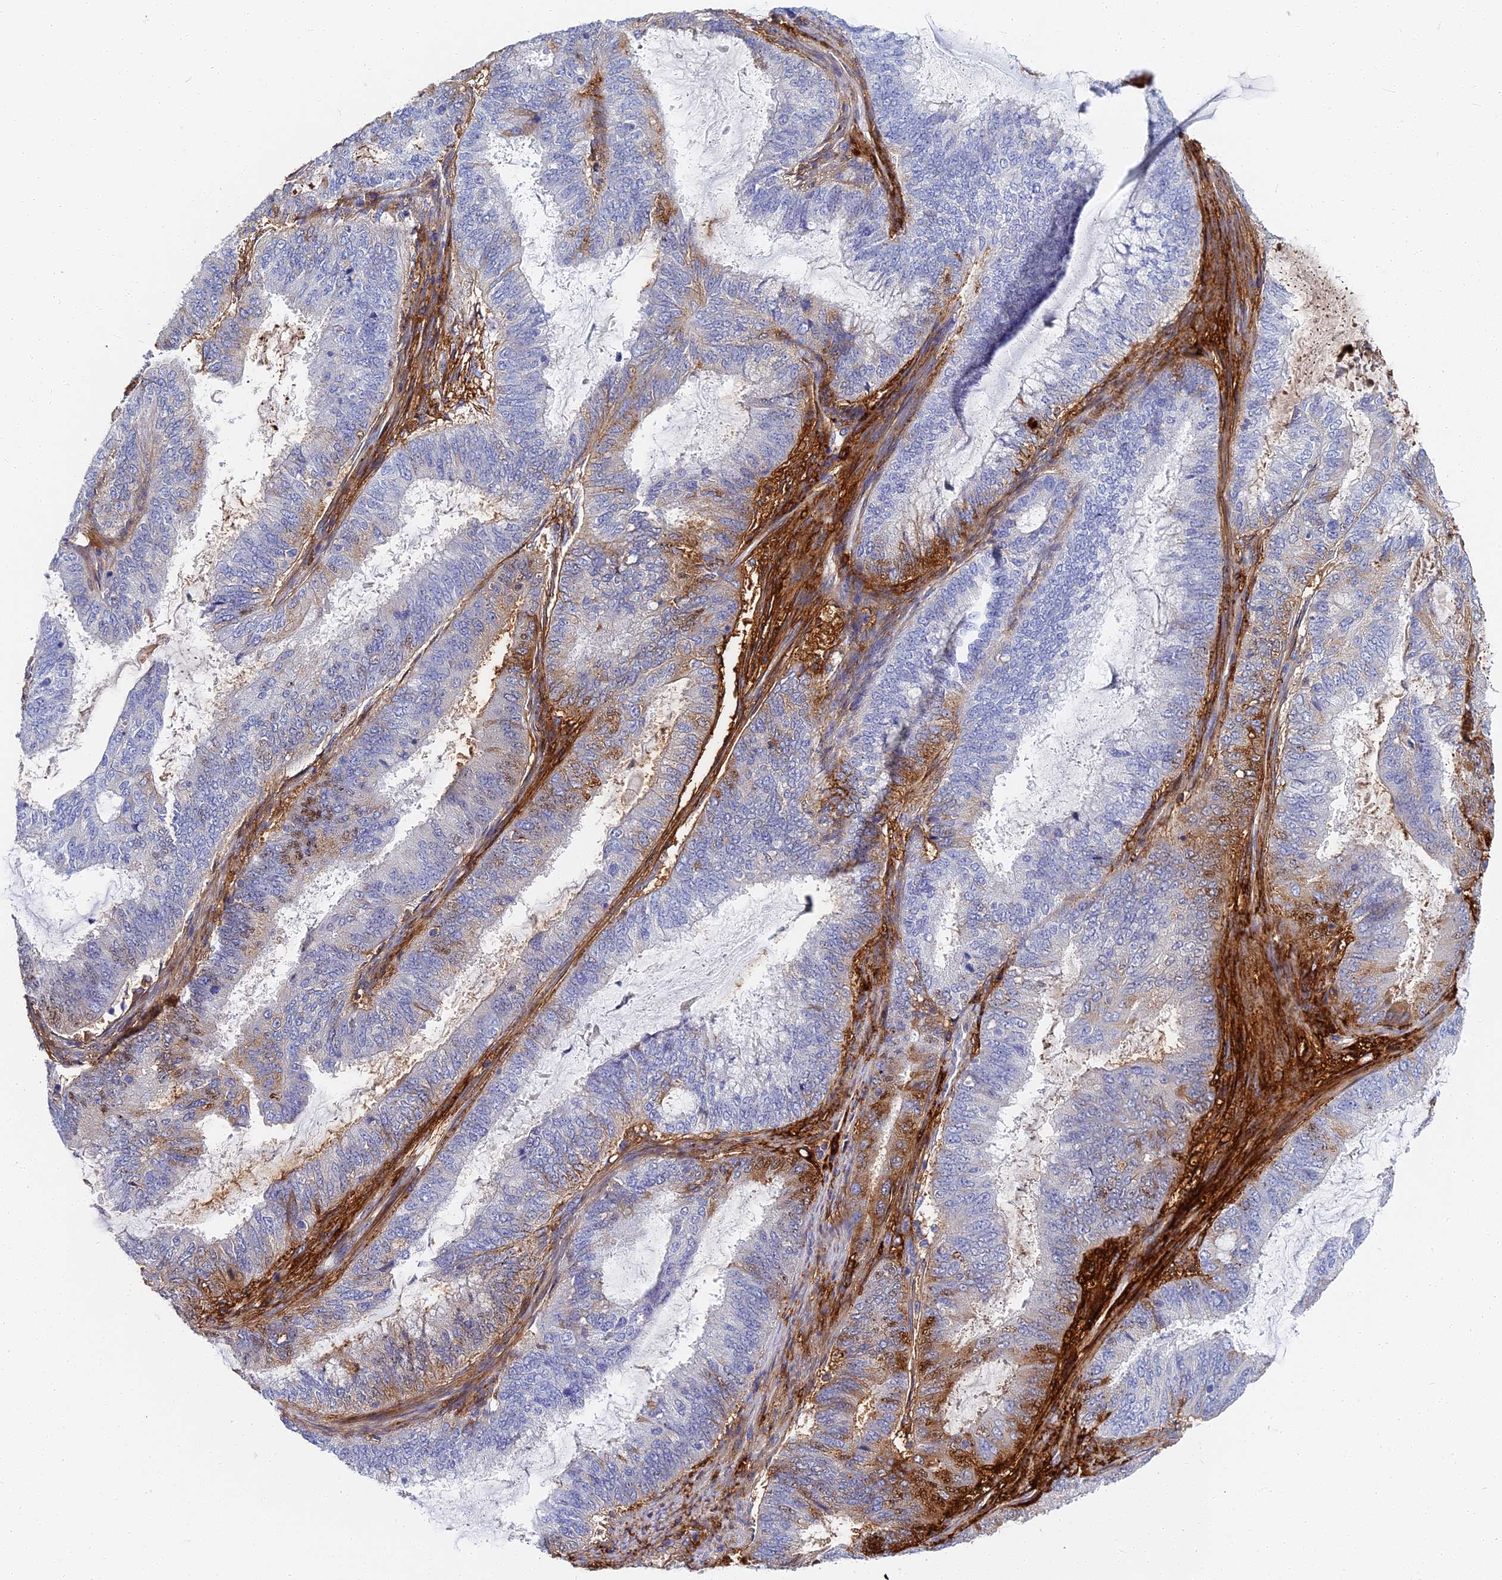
{"staining": {"intensity": "negative", "quantity": "none", "location": "none"}, "tissue": "endometrial cancer", "cell_type": "Tumor cells", "image_type": "cancer", "snomed": [{"axis": "morphology", "description": "Adenocarcinoma, NOS"}, {"axis": "topography", "description": "Endometrium"}], "caption": "The histopathology image displays no staining of tumor cells in endometrial cancer (adenocarcinoma).", "gene": "ITIH1", "patient": {"sex": "female", "age": 51}}